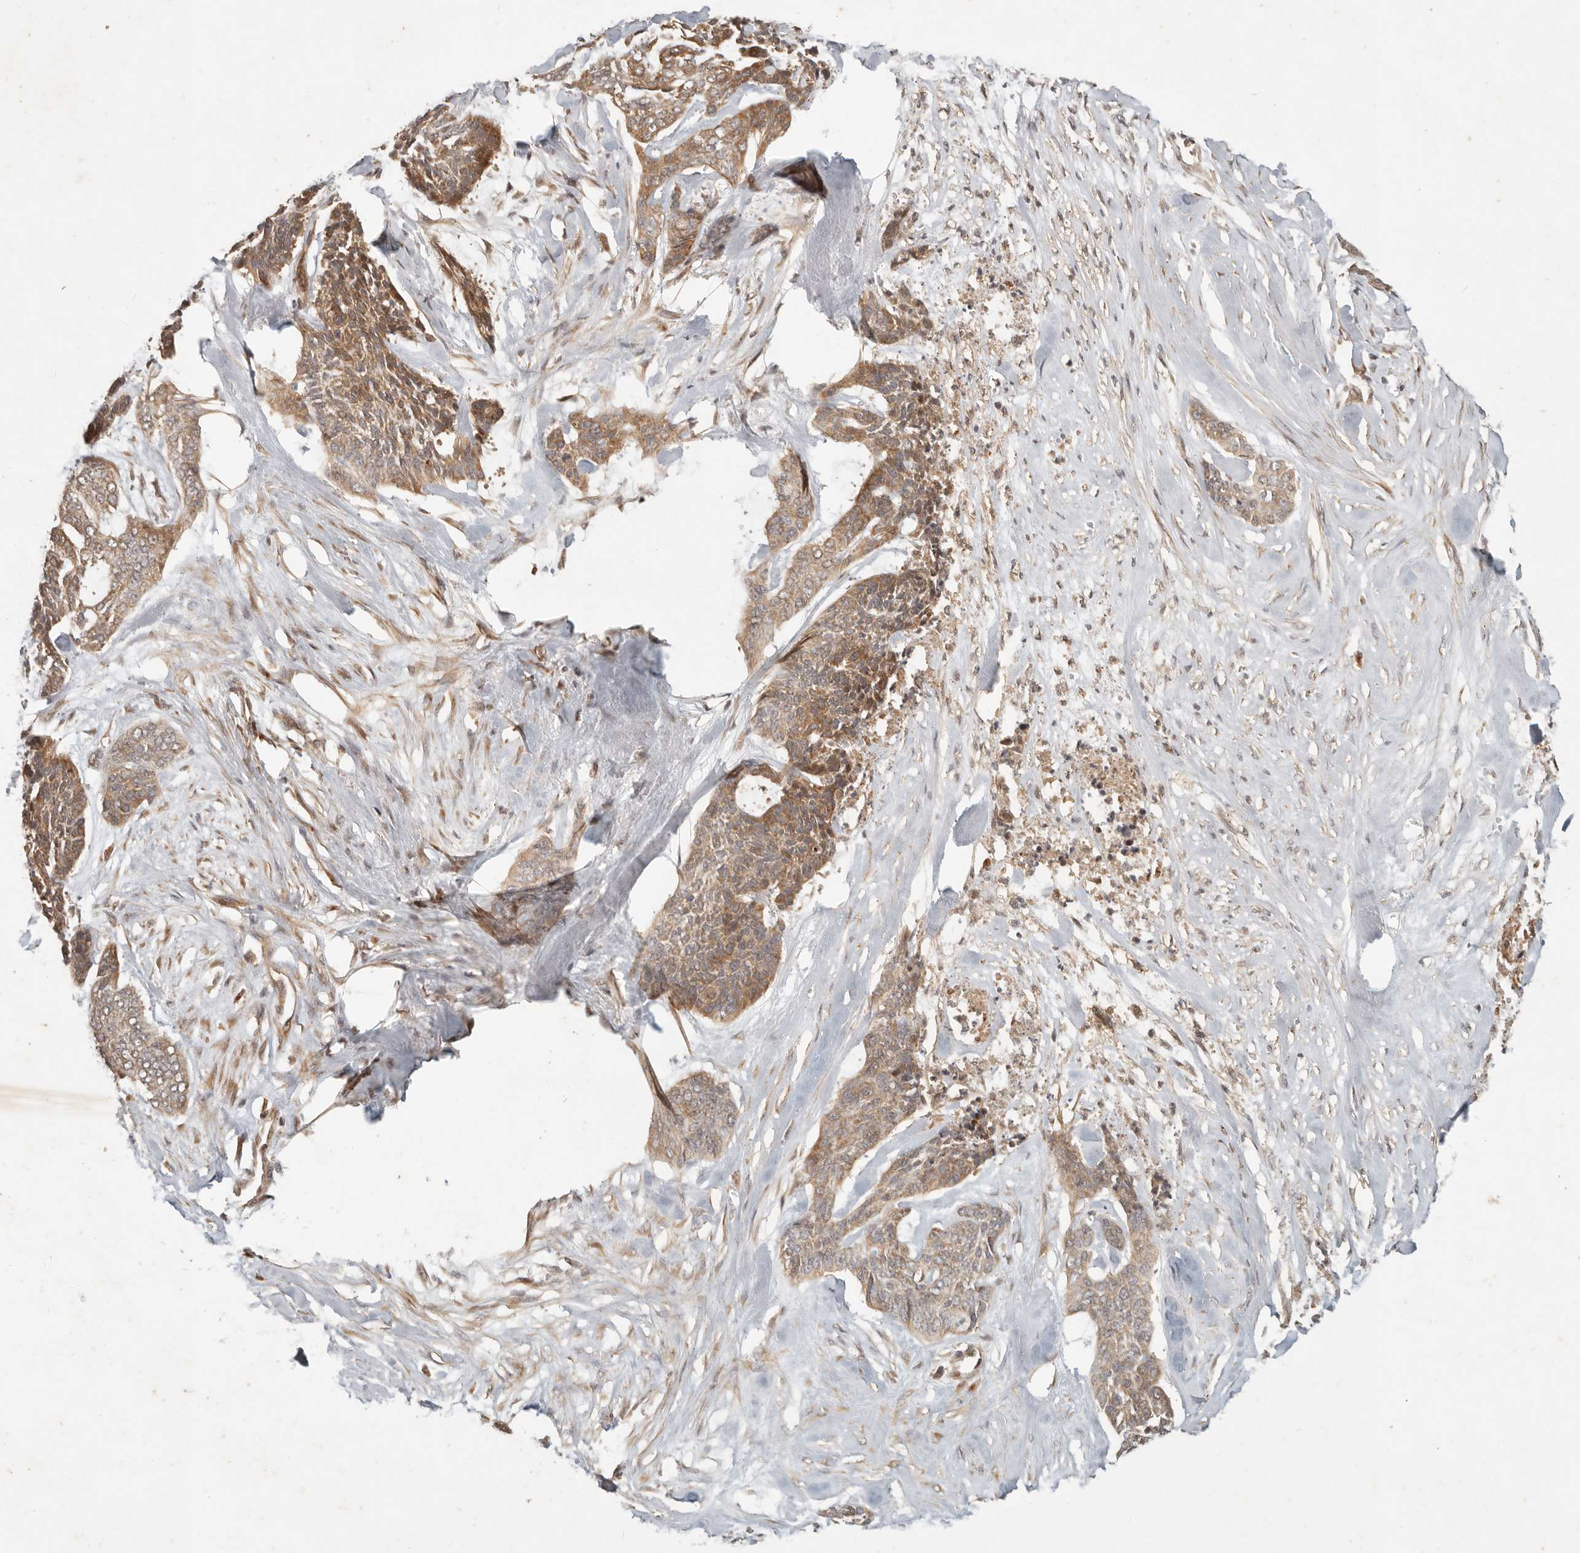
{"staining": {"intensity": "moderate", "quantity": ">75%", "location": "cytoplasmic/membranous"}, "tissue": "skin cancer", "cell_type": "Tumor cells", "image_type": "cancer", "snomed": [{"axis": "morphology", "description": "Basal cell carcinoma"}, {"axis": "topography", "description": "Skin"}], "caption": "The photomicrograph reveals immunohistochemical staining of skin cancer (basal cell carcinoma). There is moderate cytoplasmic/membranous expression is present in approximately >75% of tumor cells. Using DAB (brown) and hematoxylin (blue) stains, captured at high magnification using brightfield microscopy.", "gene": "CLEC4C", "patient": {"sex": "female", "age": 64}}